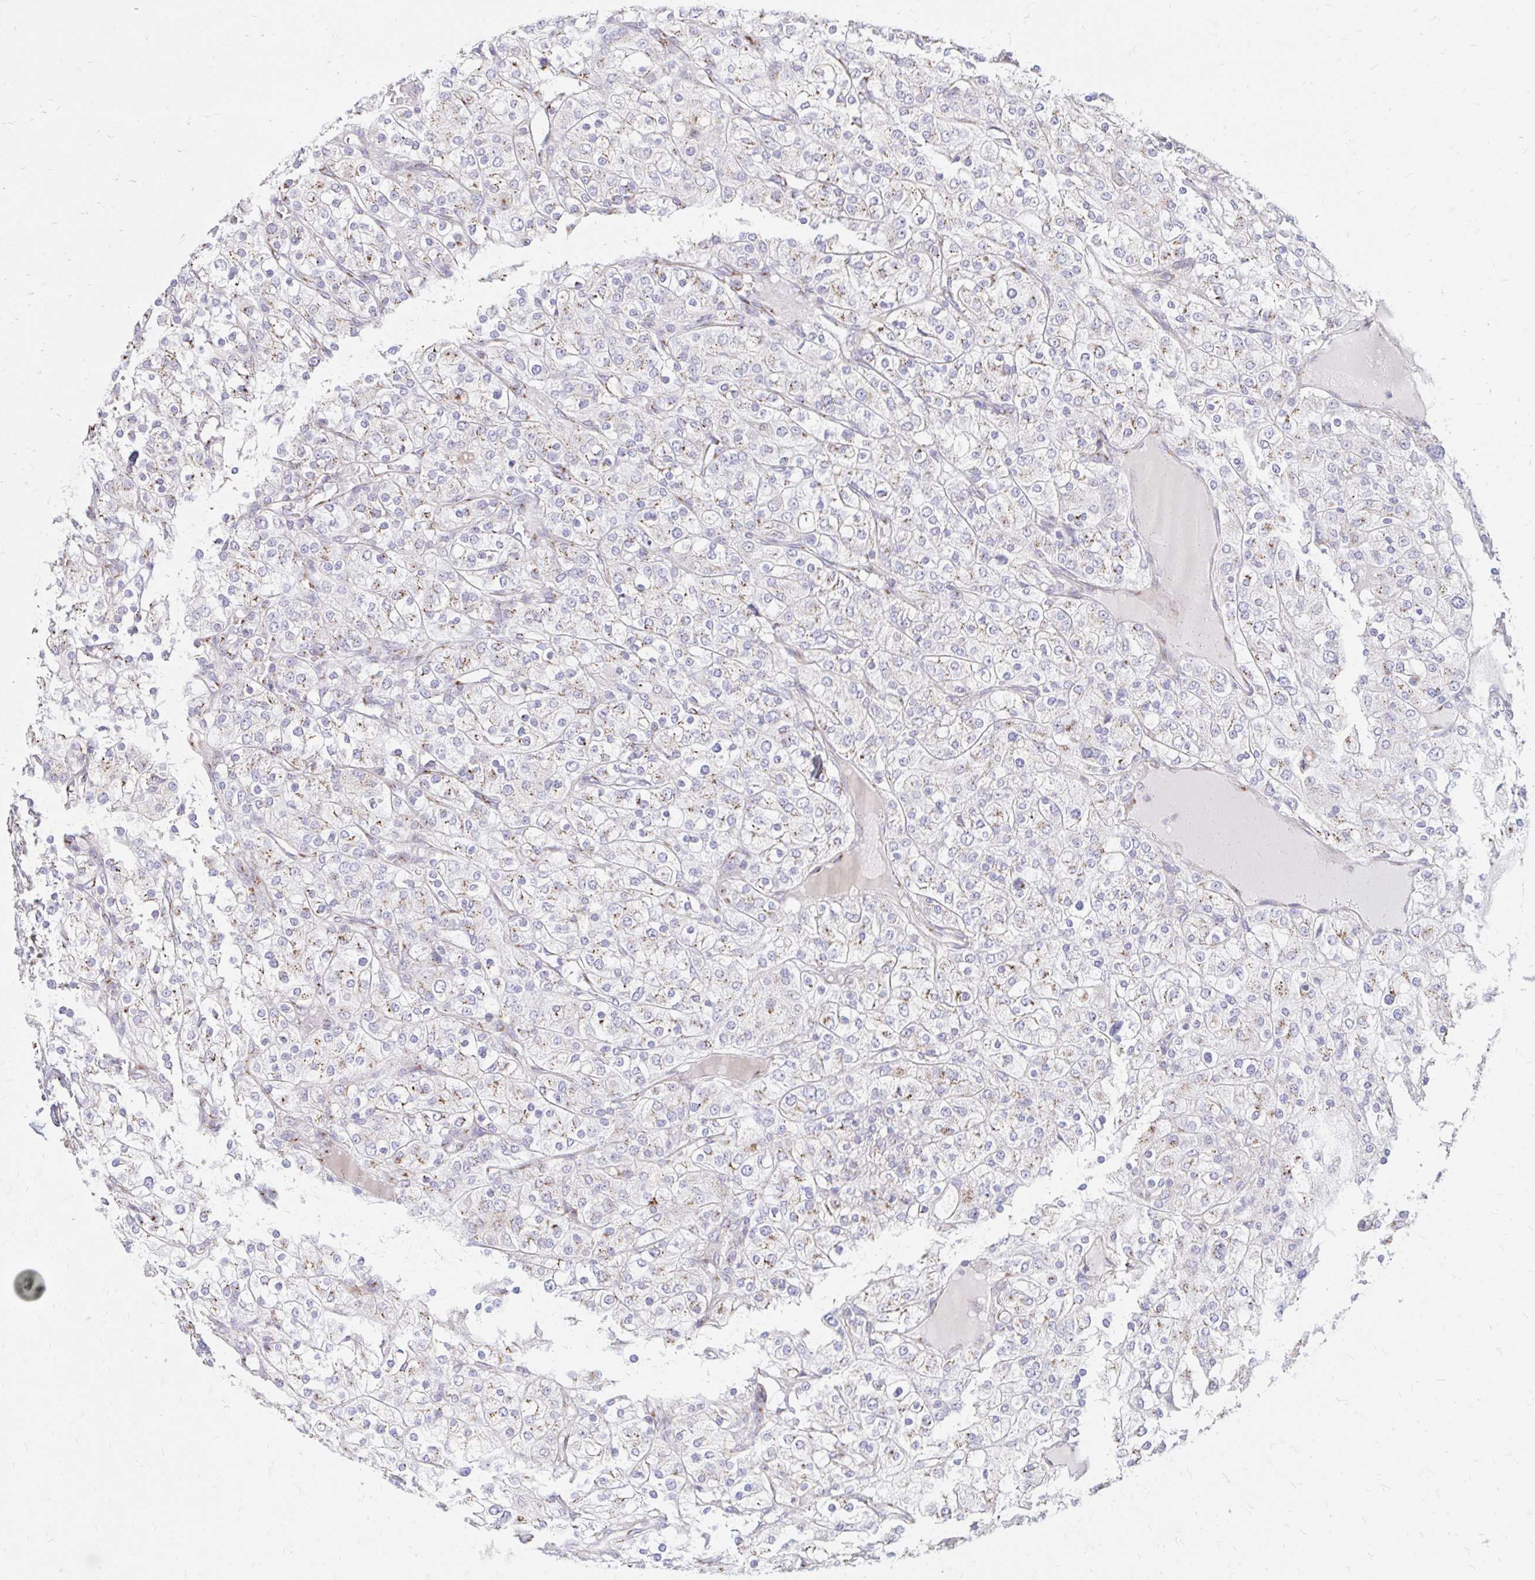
{"staining": {"intensity": "weak", "quantity": "25%-75%", "location": "cytoplasmic/membranous"}, "tissue": "renal cancer", "cell_type": "Tumor cells", "image_type": "cancer", "snomed": [{"axis": "morphology", "description": "Adenocarcinoma, NOS"}, {"axis": "topography", "description": "Kidney"}], "caption": "Weak cytoplasmic/membranous positivity is appreciated in about 25%-75% of tumor cells in renal cancer (adenocarcinoma).", "gene": "RAB6B", "patient": {"sex": "male", "age": 80}}